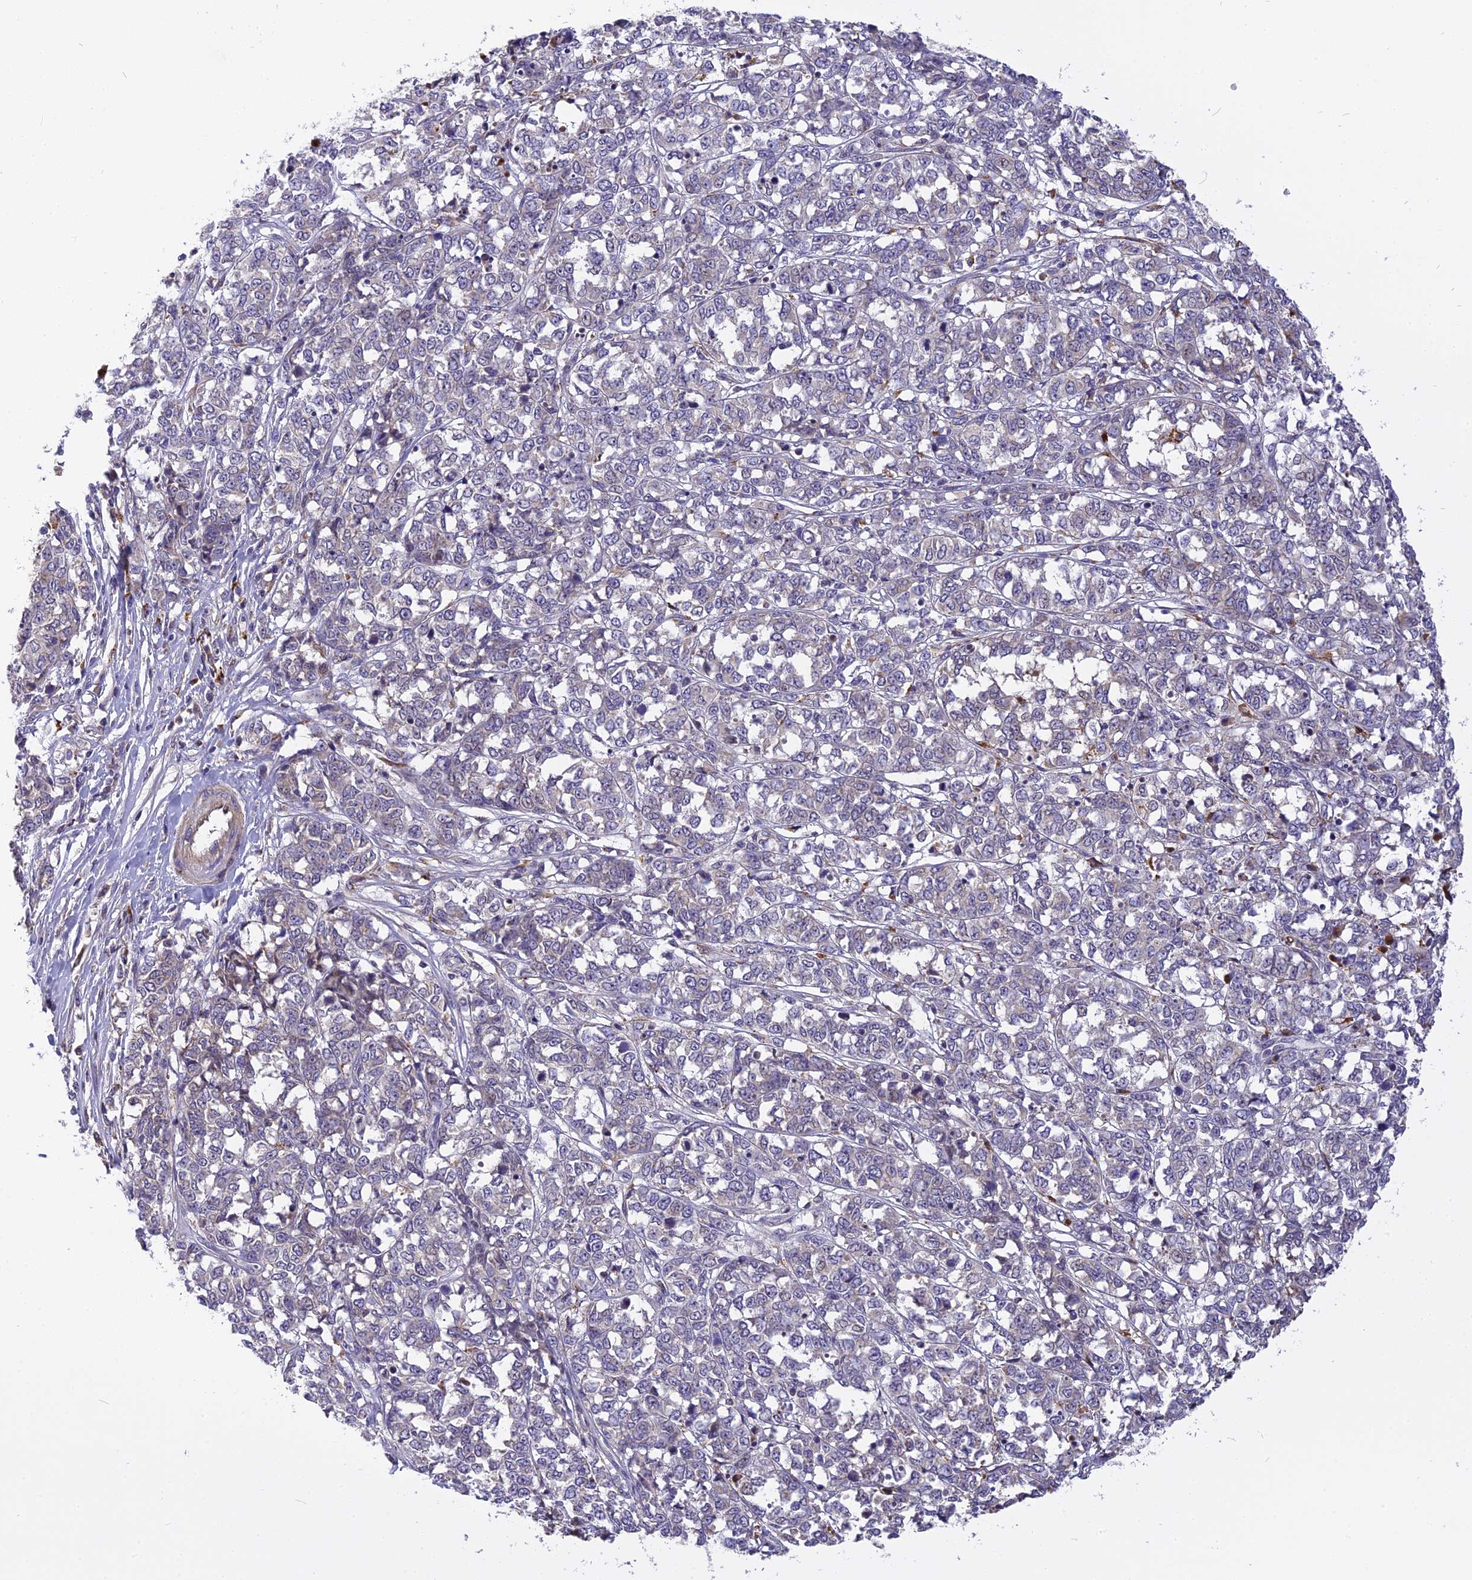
{"staining": {"intensity": "negative", "quantity": "none", "location": "none"}, "tissue": "melanoma", "cell_type": "Tumor cells", "image_type": "cancer", "snomed": [{"axis": "morphology", "description": "Malignant melanoma, NOS"}, {"axis": "topography", "description": "Skin"}], "caption": "This is an immunohistochemistry (IHC) photomicrograph of human melanoma. There is no expression in tumor cells.", "gene": "FNIP2", "patient": {"sex": "female", "age": 72}}